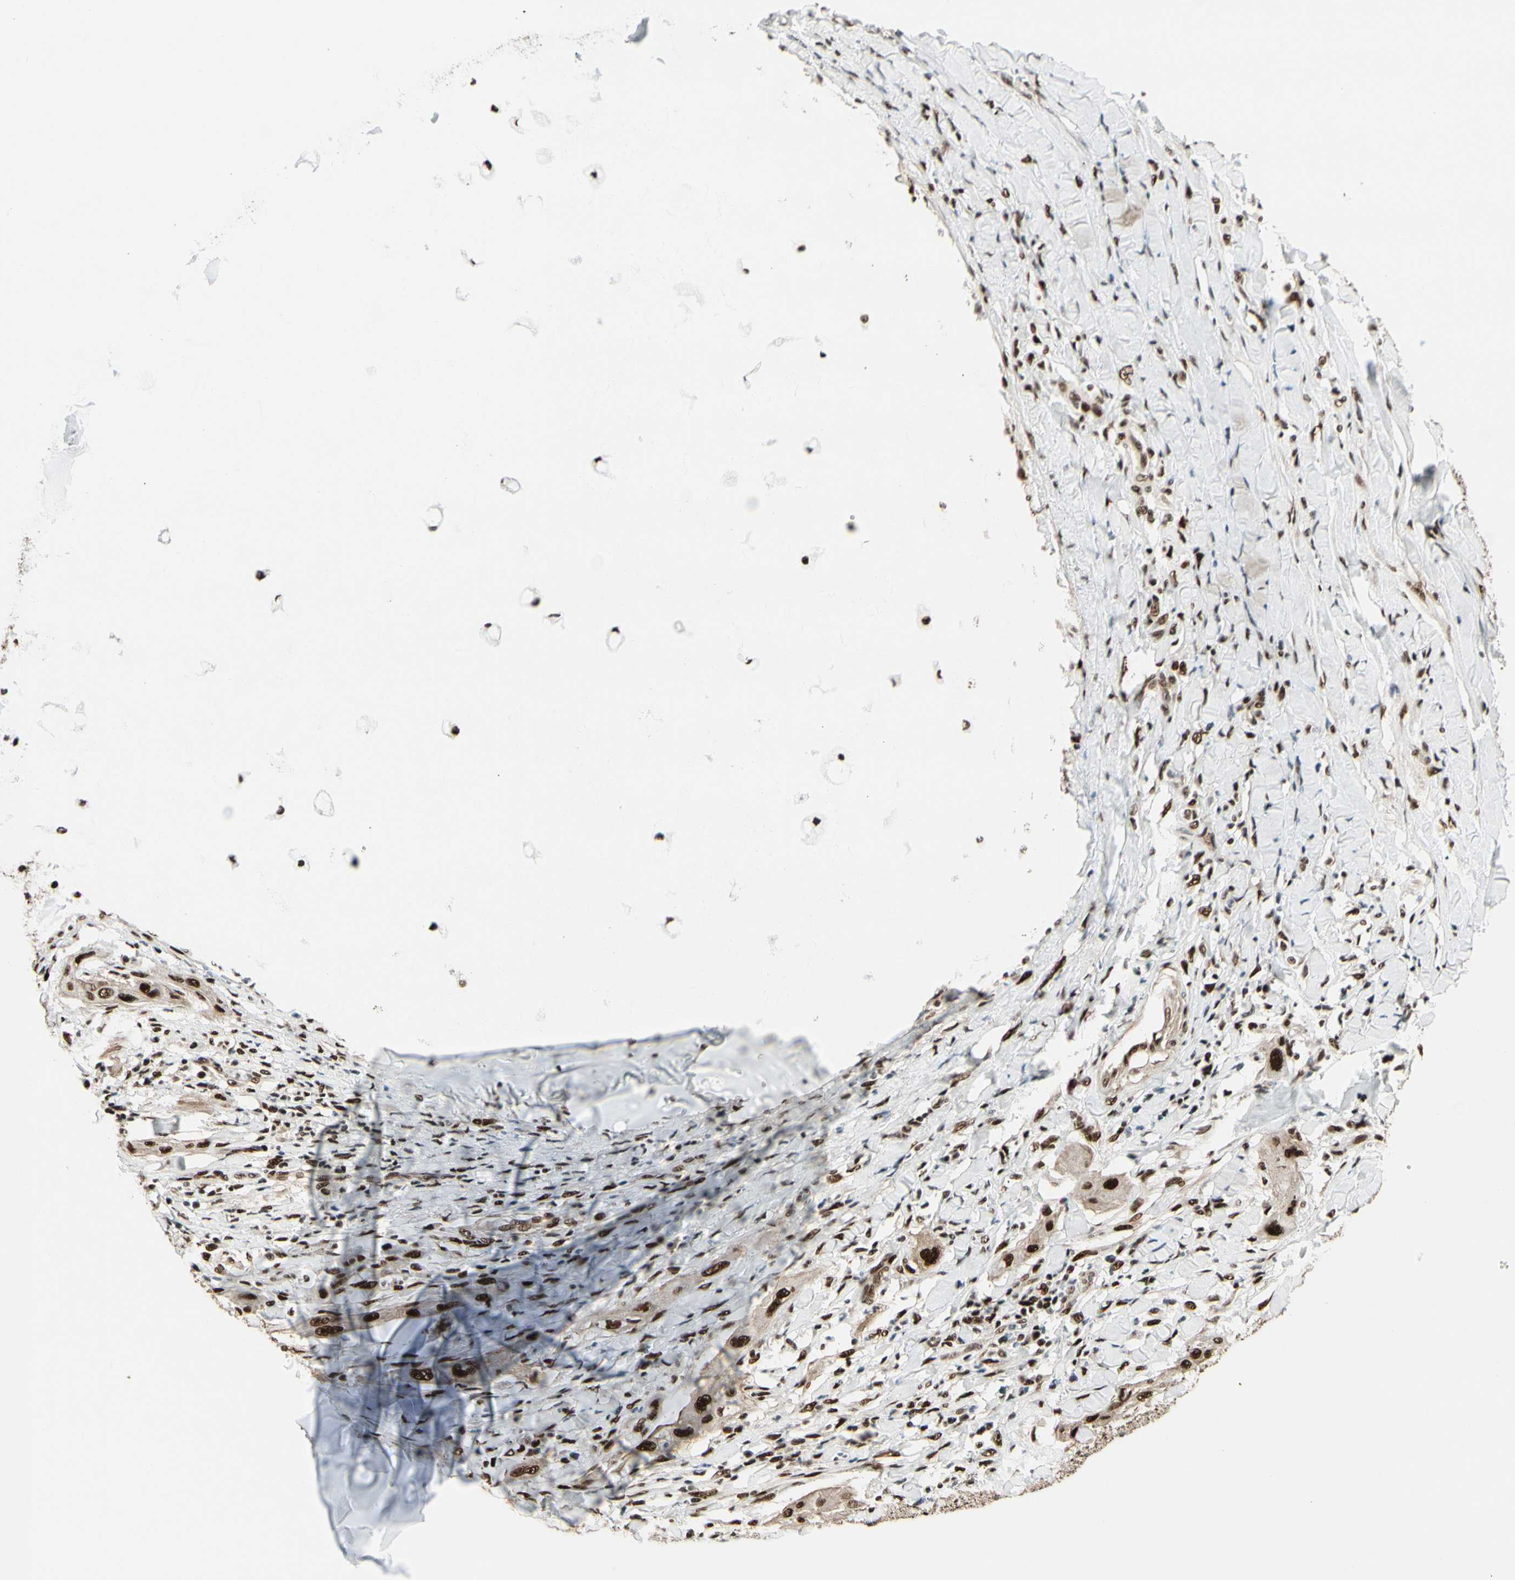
{"staining": {"intensity": "strong", "quantity": ">75%", "location": "nuclear"}, "tissue": "lung cancer", "cell_type": "Tumor cells", "image_type": "cancer", "snomed": [{"axis": "morphology", "description": "Squamous cell carcinoma, NOS"}, {"axis": "topography", "description": "Lung"}], "caption": "A high-resolution image shows immunohistochemistry staining of squamous cell carcinoma (lung), which exhibits strong nuclear expression in approximately >75% of tumor cells.", "gene": "HEXIM1", "patient": {"sex": "female", "age": 47}}